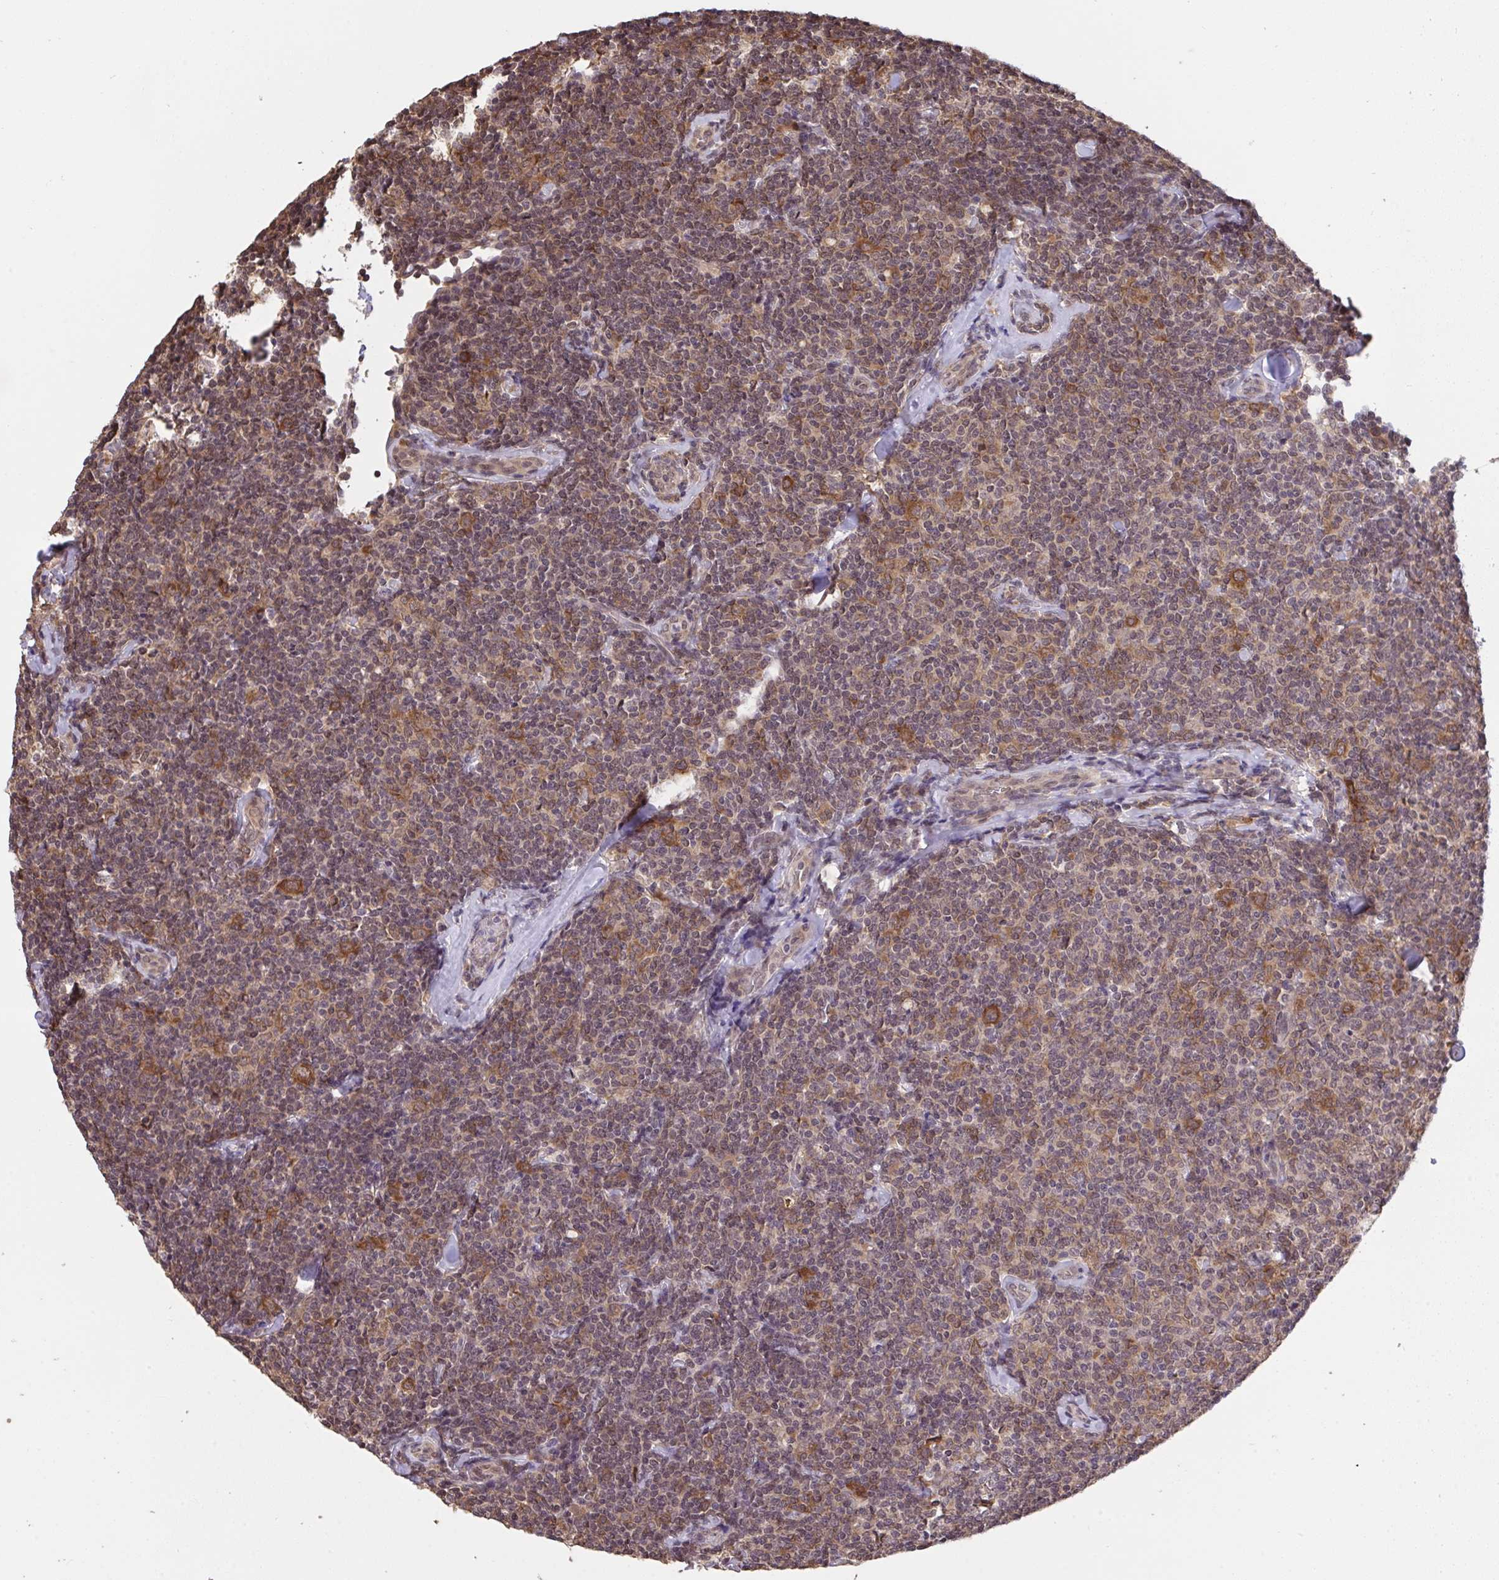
{"staining": {"intensity": "weak", "quantity": "25%-75%", "location": "cytoplasmic/membranous"}, "tissue": "lymphoma", "cell_type": "Tumor cells", "image_type": "cancer", "snomed": [{"axis": "morphology", "description": "Malignant lymphoma, non-Hodgkin's type, Low grade"}, {"axis": "topography", "description": "Lymph node"}], "caption": "The image shows staining of lymphoma, revealing weak cytoplasmic/membranous protein expression (brown color) within tumor cells.", "gene": "C12orf57", "patient": {"sex": "female", "age": 56}}